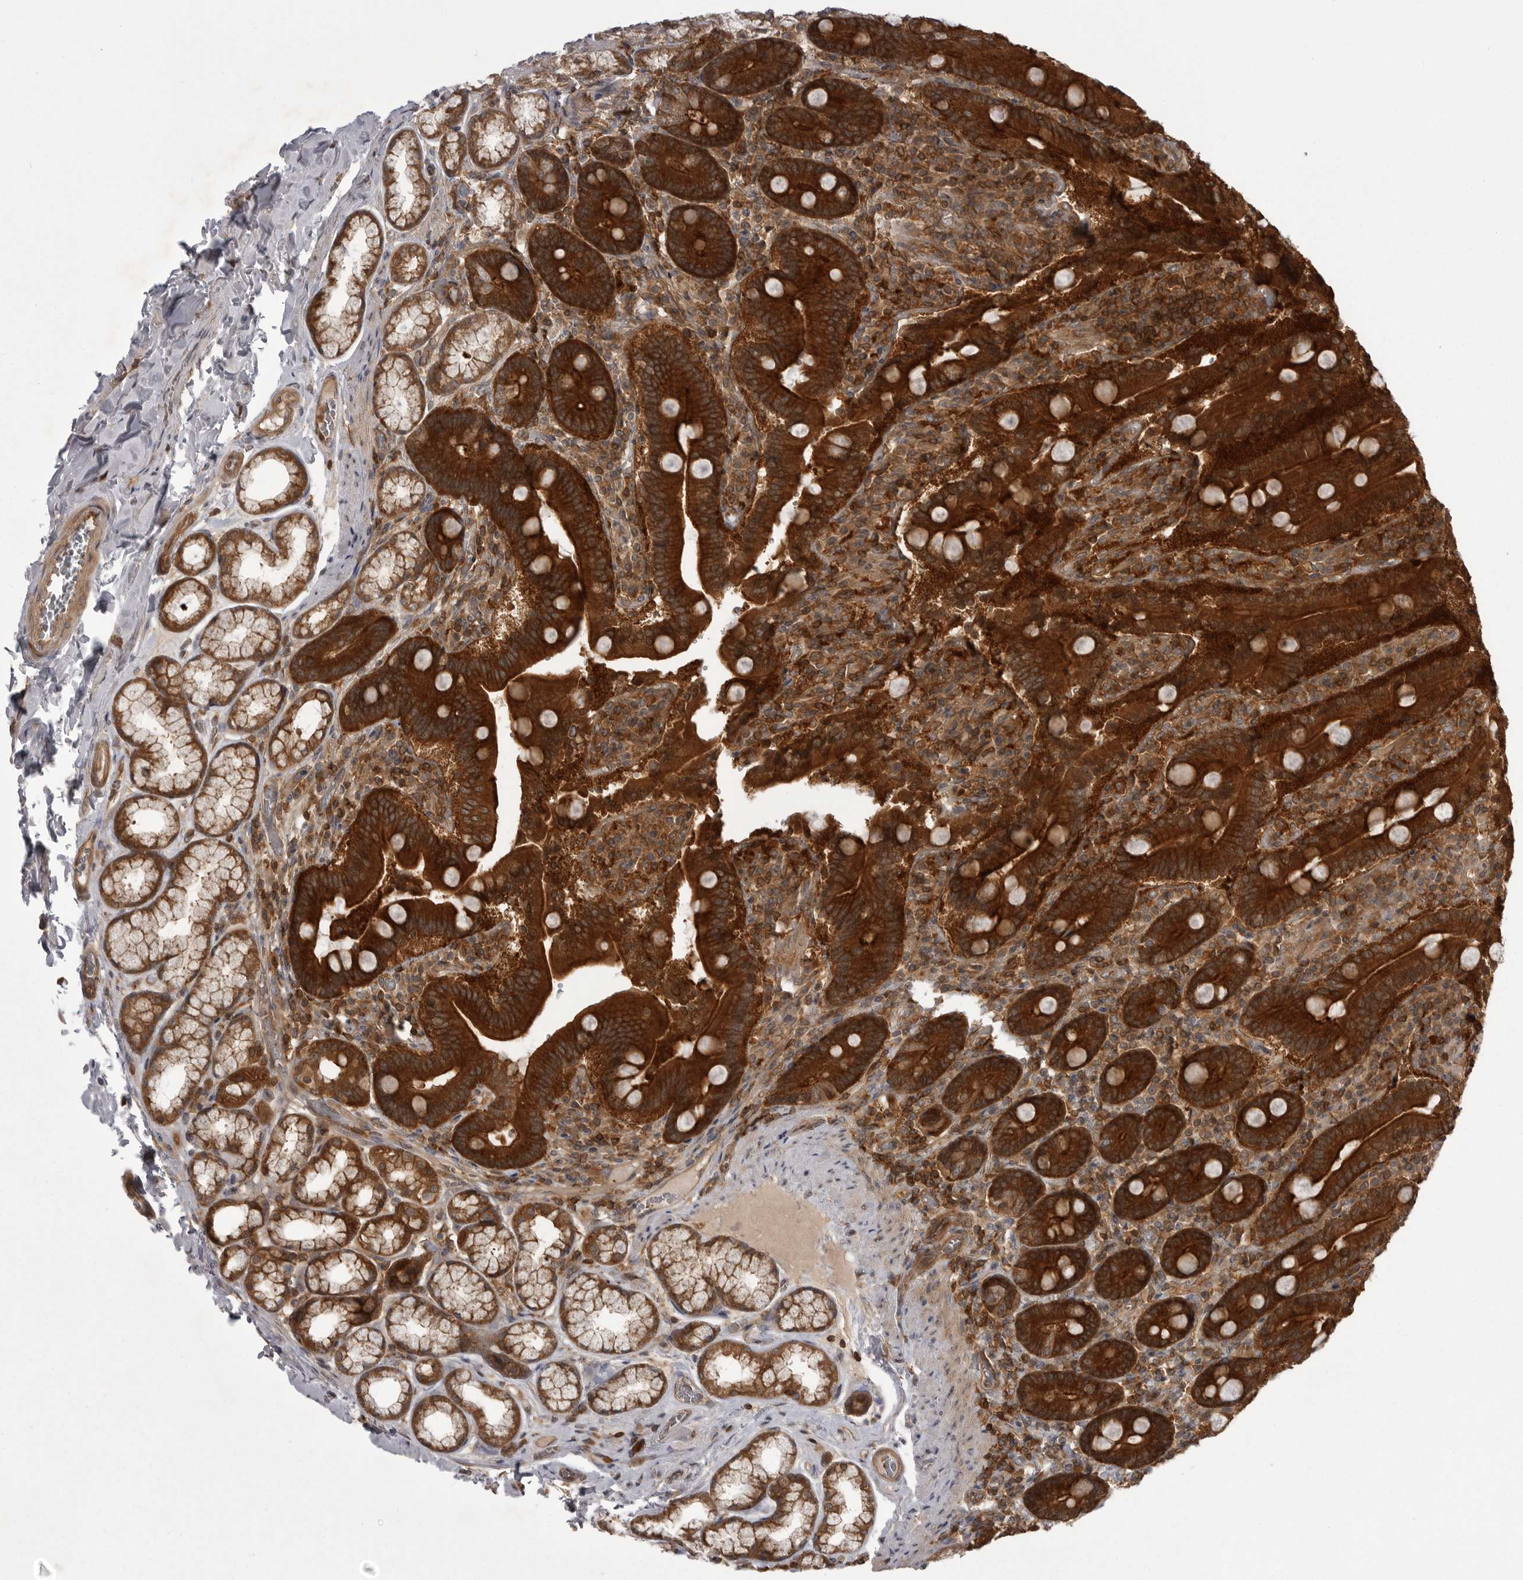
{"staining": {"intensity": "strong", "quantity": ">75%", "location": "cytoplasmic/membranous"}, "tissue": "duodenum", "cell_type": "Glandular cells", "image_type": "normal", "snomed": [{"axis": "morphology", "description": "Normal tissue, NOS"}, {"axis": "topography", "description": "Duodenum"}], "caption": "Approximately >75% of glandular cells in unremarkable duodenum reveal strong cytoplasmic/membranous protein expression as visualized by brown immunohistochemical staining.", "gene": "STK24", "patient": {"sex": "female", "age": 62}}